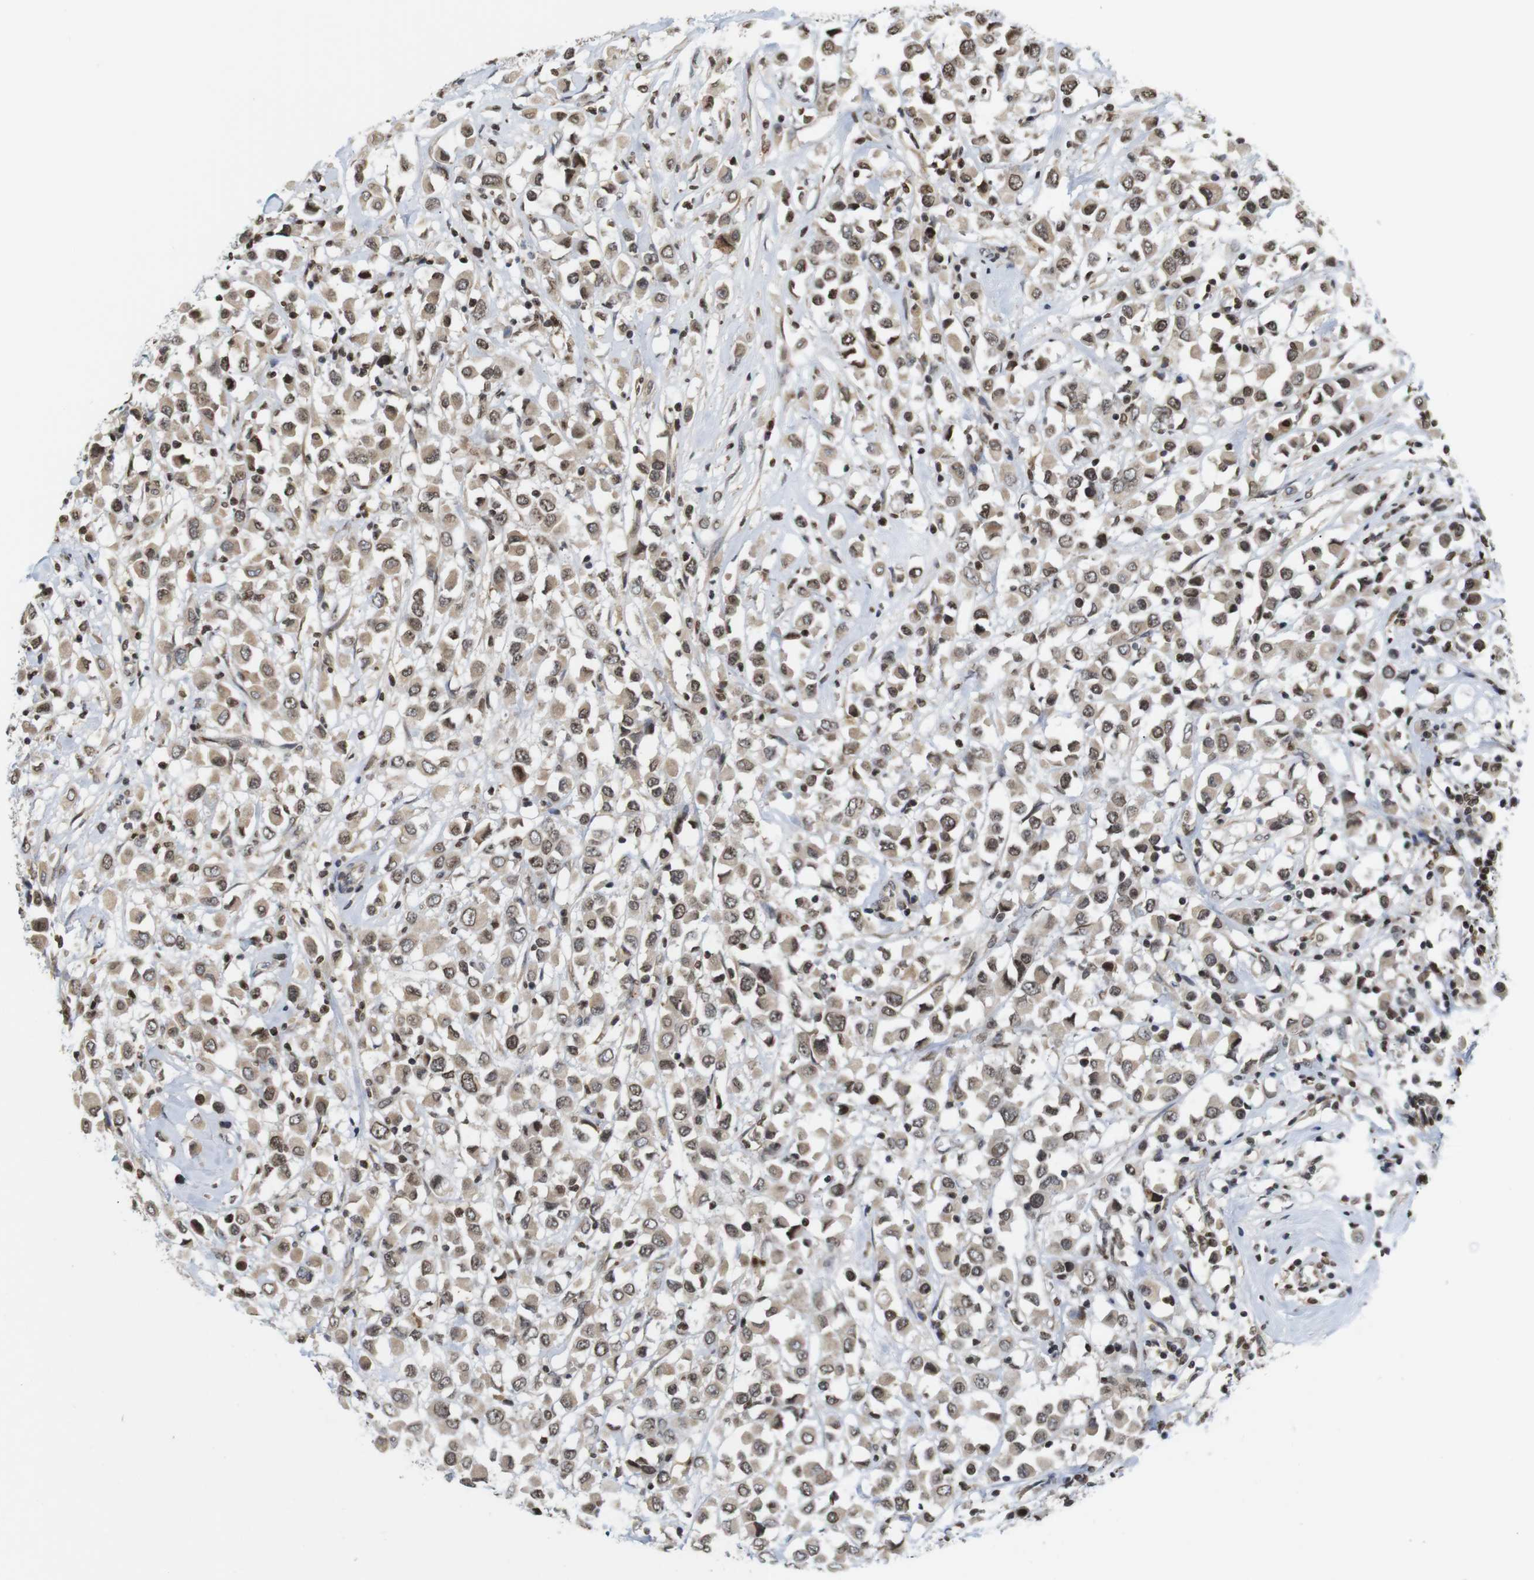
{"staining": {"intensity": "moderate", "quantity": ">75%", "location": "cytoplasmic/membranous,nuclear"}, "tissue": "breast cancer", "cell_type": "Tumor cells", "image_type": "cancer", "snomed": [{"axis": "morphology", "description": "Duct carcinoma"}, {"axis": "topography", "description": "Breast"}], "caption": "A brown stain highlights moderate cytoplasmic/membranous and nuclear expression of a protein in human breast cancer (intraductal carcinoma) tumor cells.", "gene": "MBD1", "patient": {"sex": "female", "age": 61}}